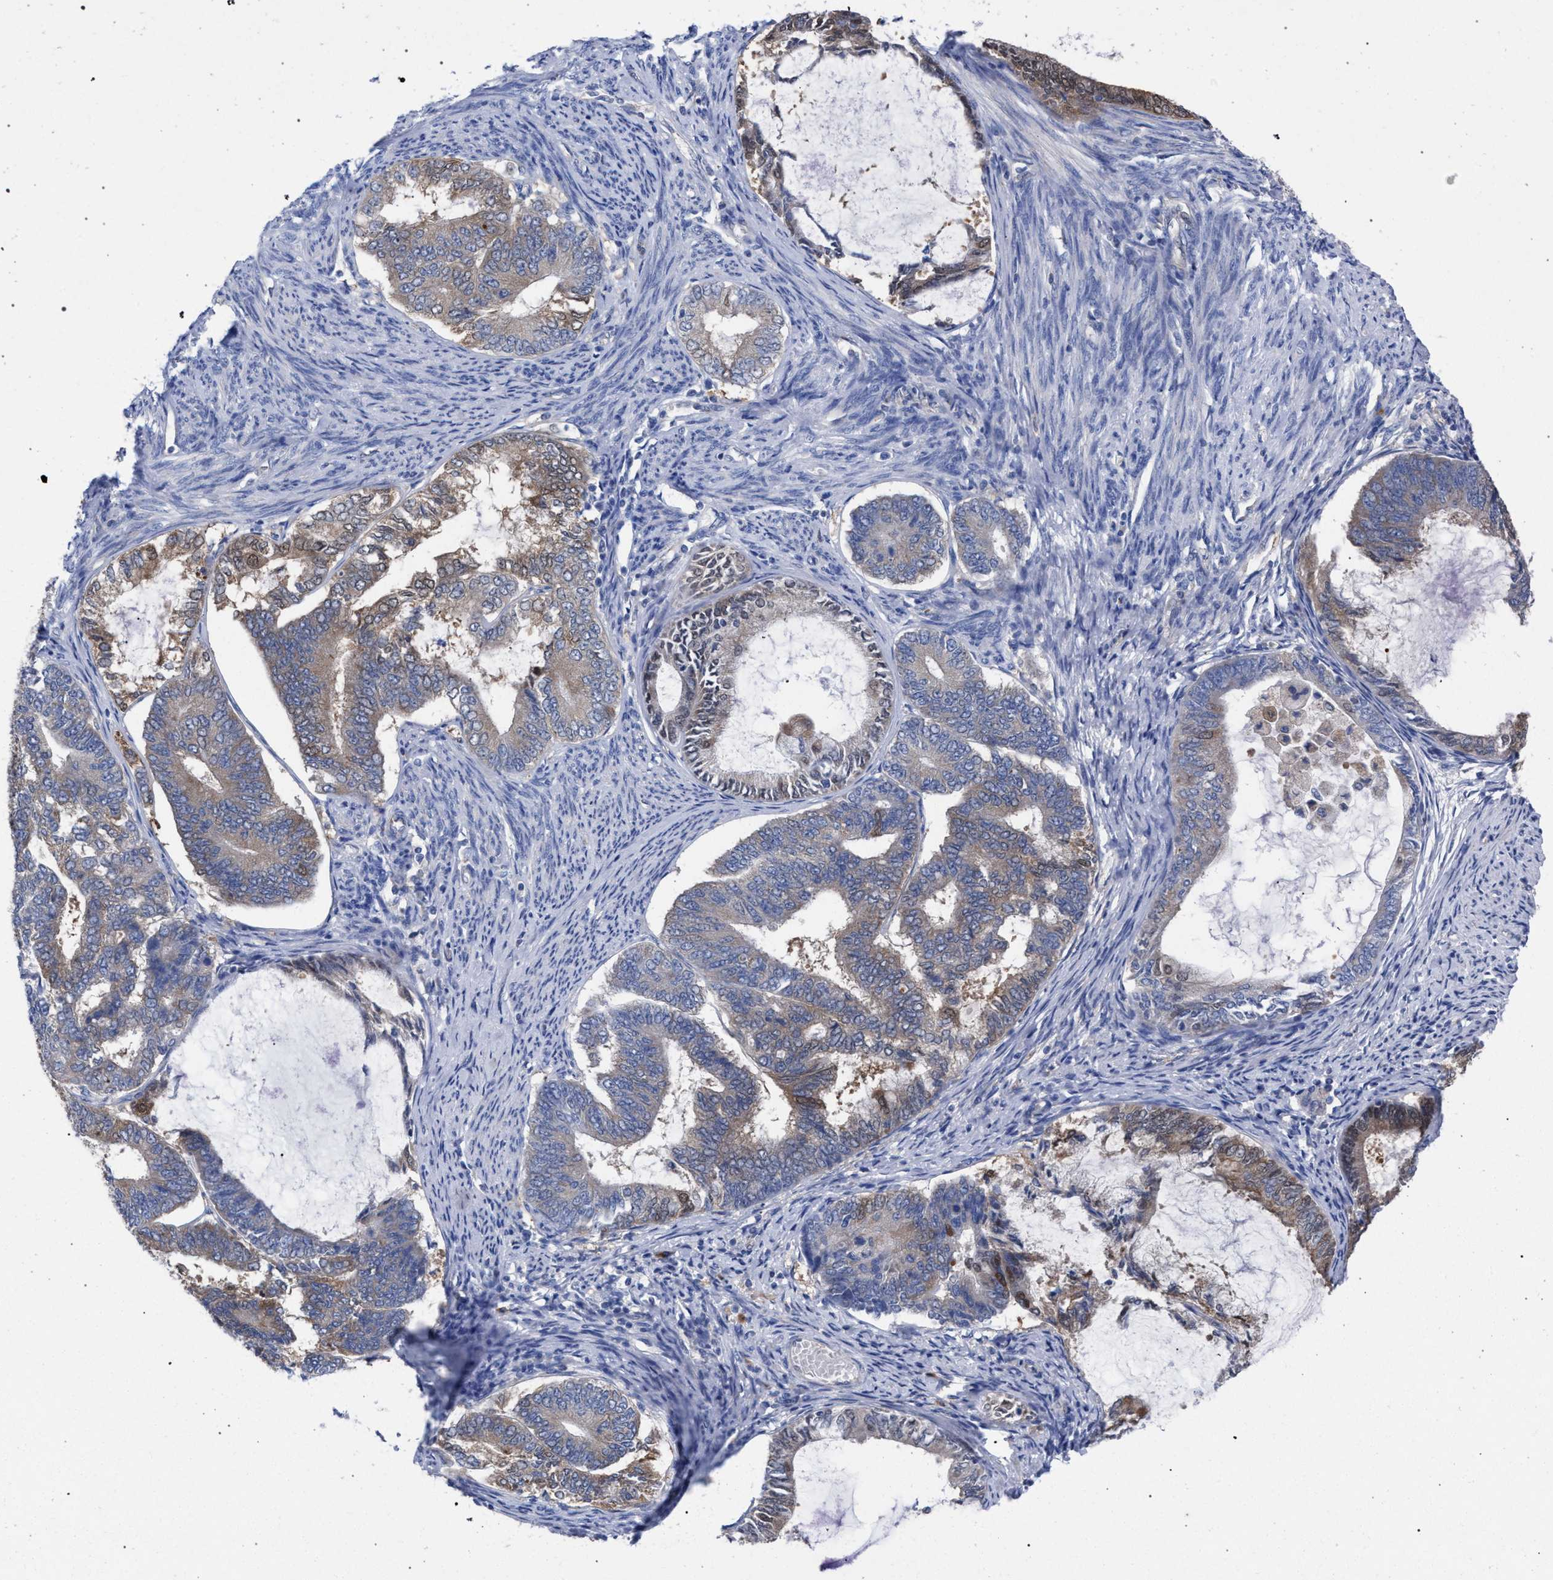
{"staining": {"intensity": "moderate", "quantity": "25%-75%", "location": "cytoplasmic/membranous"}, "tissue": "endometrial cancer", "cell_type": "Tumor cells", "image_type": "cancer", "snomed": [{"axis": "morphology", "description": "Adenocarcinoma, NOS"}, {"axis": "topography", "description": "Endometrium"}], "caption": "A high-resolution photomicrograph shows immunohistochemistry (IHC) staining of adenocarcinoma (endometrial), which reveals moderate cytoplasmic/membranous staining in approximately 25%-75% of tumor cells.", "gene": "GMPR", "patient": {"sex": "female", "age": 86}}